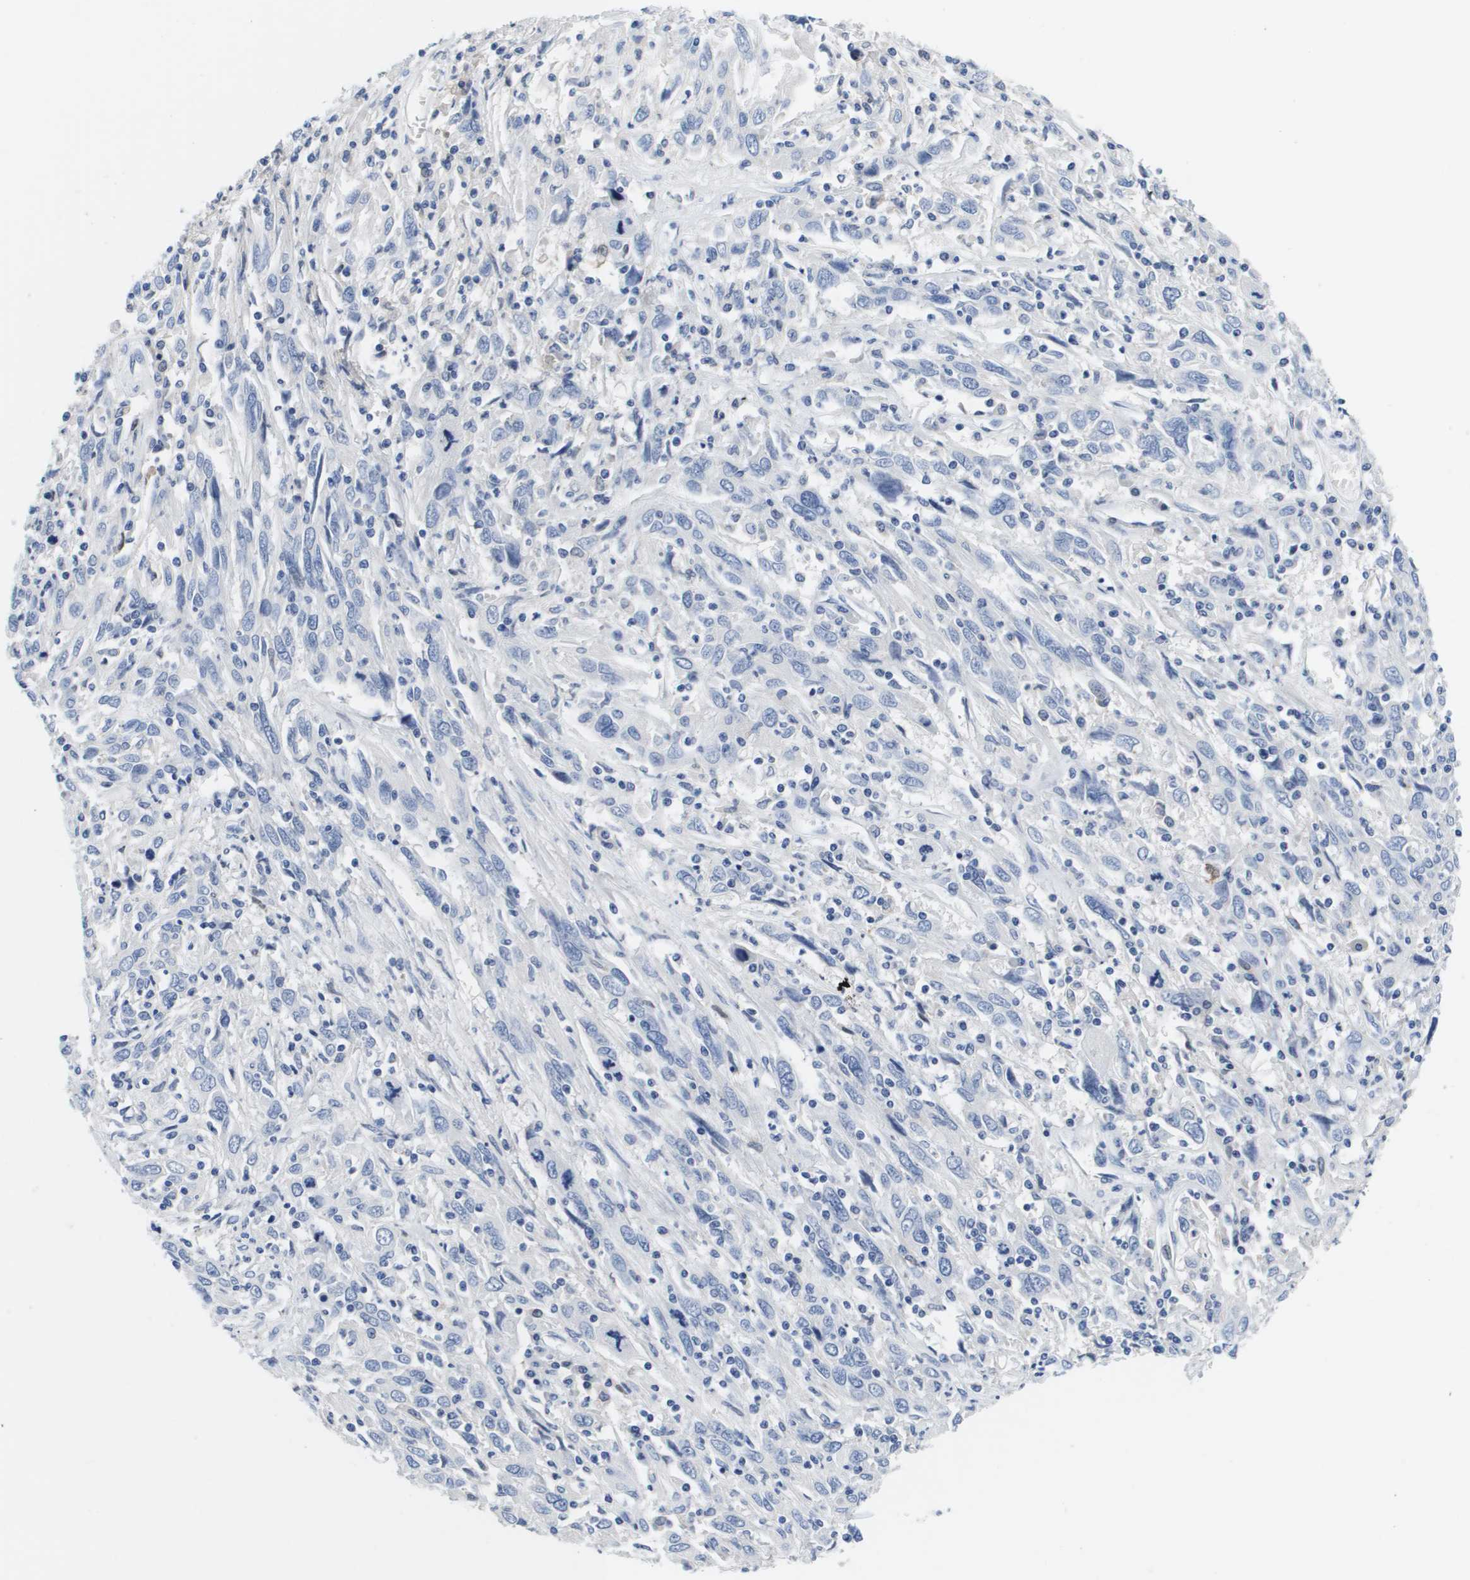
{"staining": {"intensity": "negative", "quantity": "none", "location": "none"}, "tissue": "cervical cancer", "cell_type": "Tumor cells", "image_type": "cancer", "snomed": [{"axis": "morphology", "description": "Squamous cell carcinoma, NOS"}, {"axis": "topography", "description": "Cervix"}], "caption": "Tumor cells show no significant protein positivity in squamous cell carcinoma (cervical).", "gene": "HMOX1", "patient": {"sex": "female", "age": 46}}